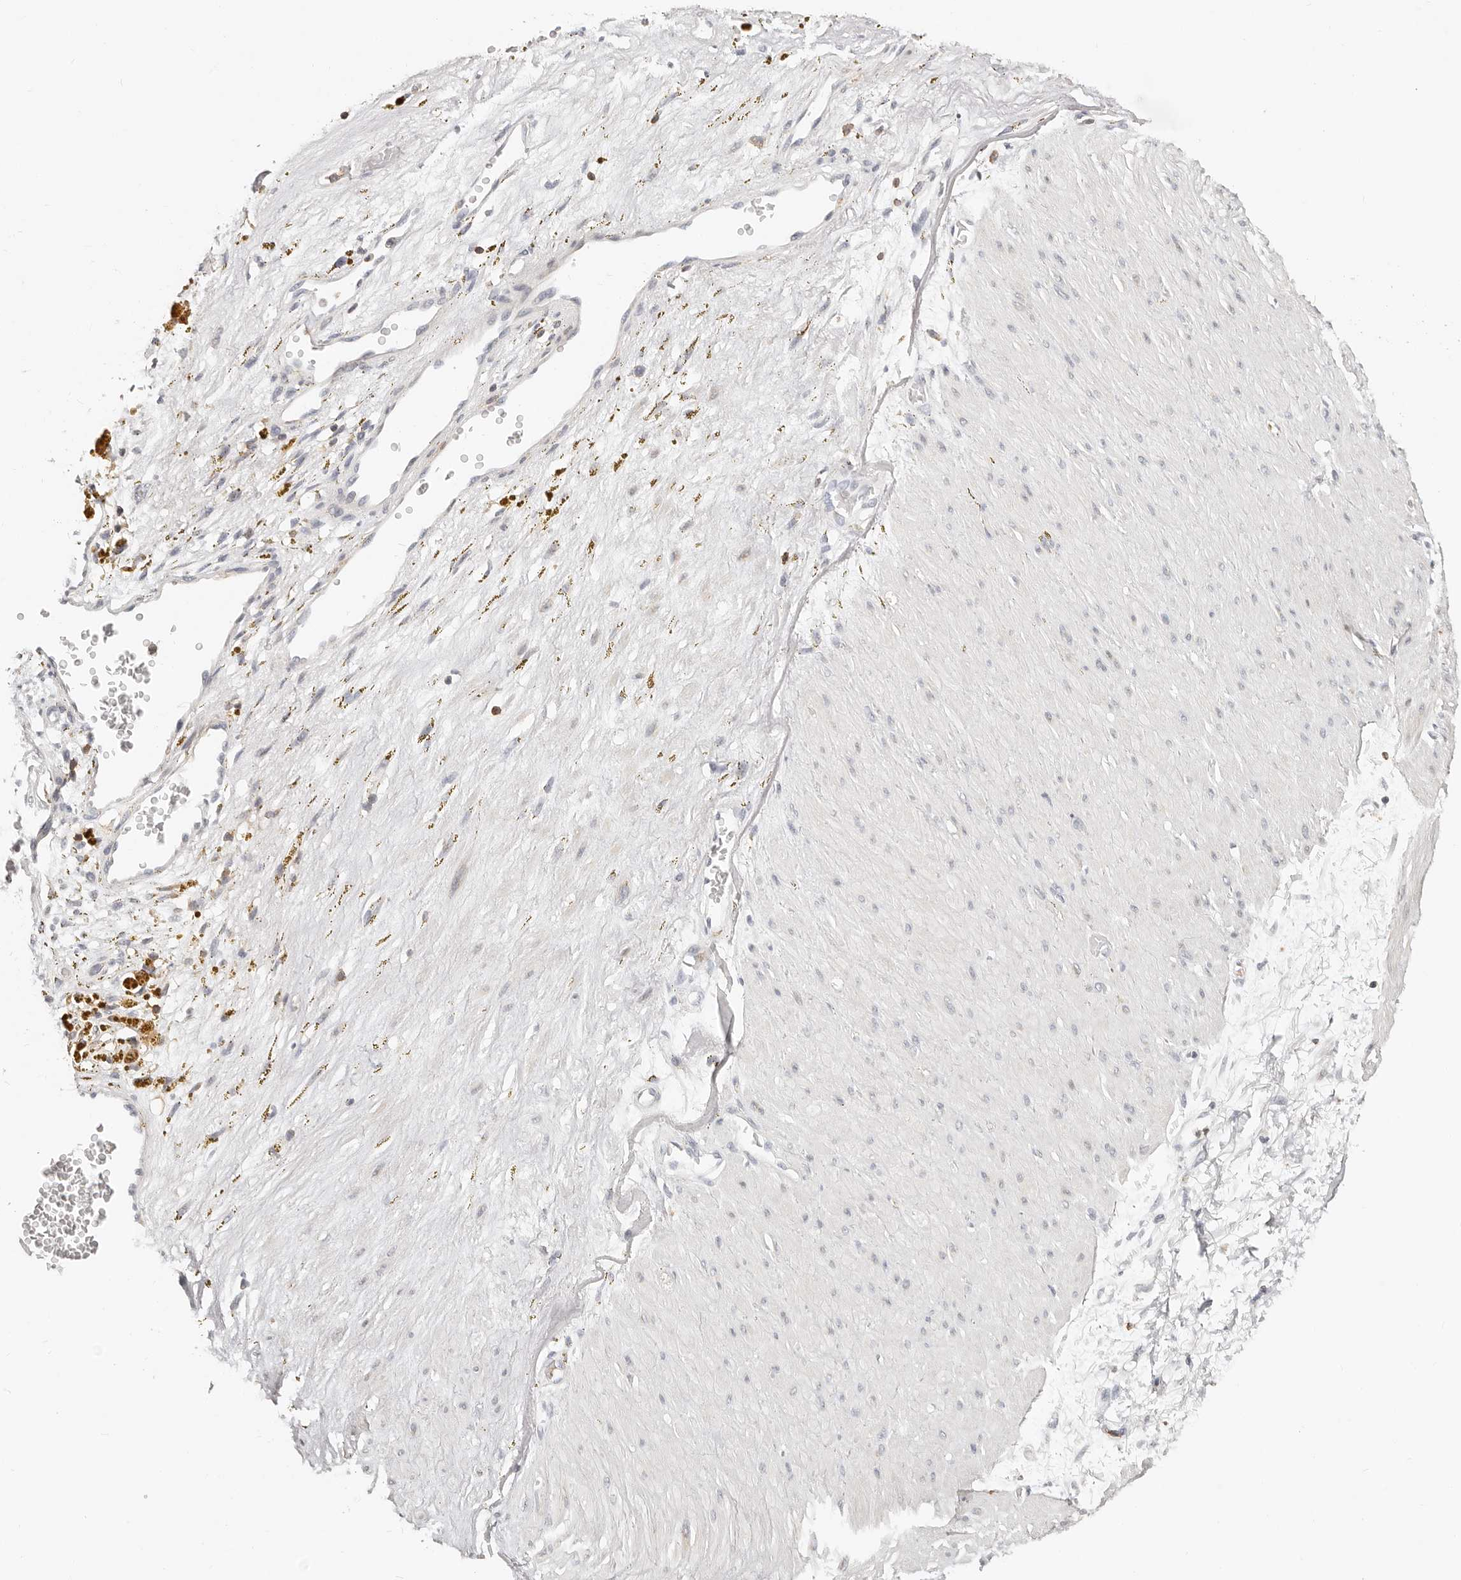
{"staining": {"intensity": "negative", "quantity": "none", "location": "none"}, "tissue": "adipose tissue", "cell_type": "Adipocytes", "image_type": "normal", "snomed": [{"axis": "morphology", "description": "Normal tissue, NOS"}, {"axis": "topography", "description": "Soft tissue"}], "caption": "Photomicrograph shows no protein positivity in adipocytes of normal adipose tissue.", "gene": "TMEM63B", "patient": {"sex": "male", "age": 72}}